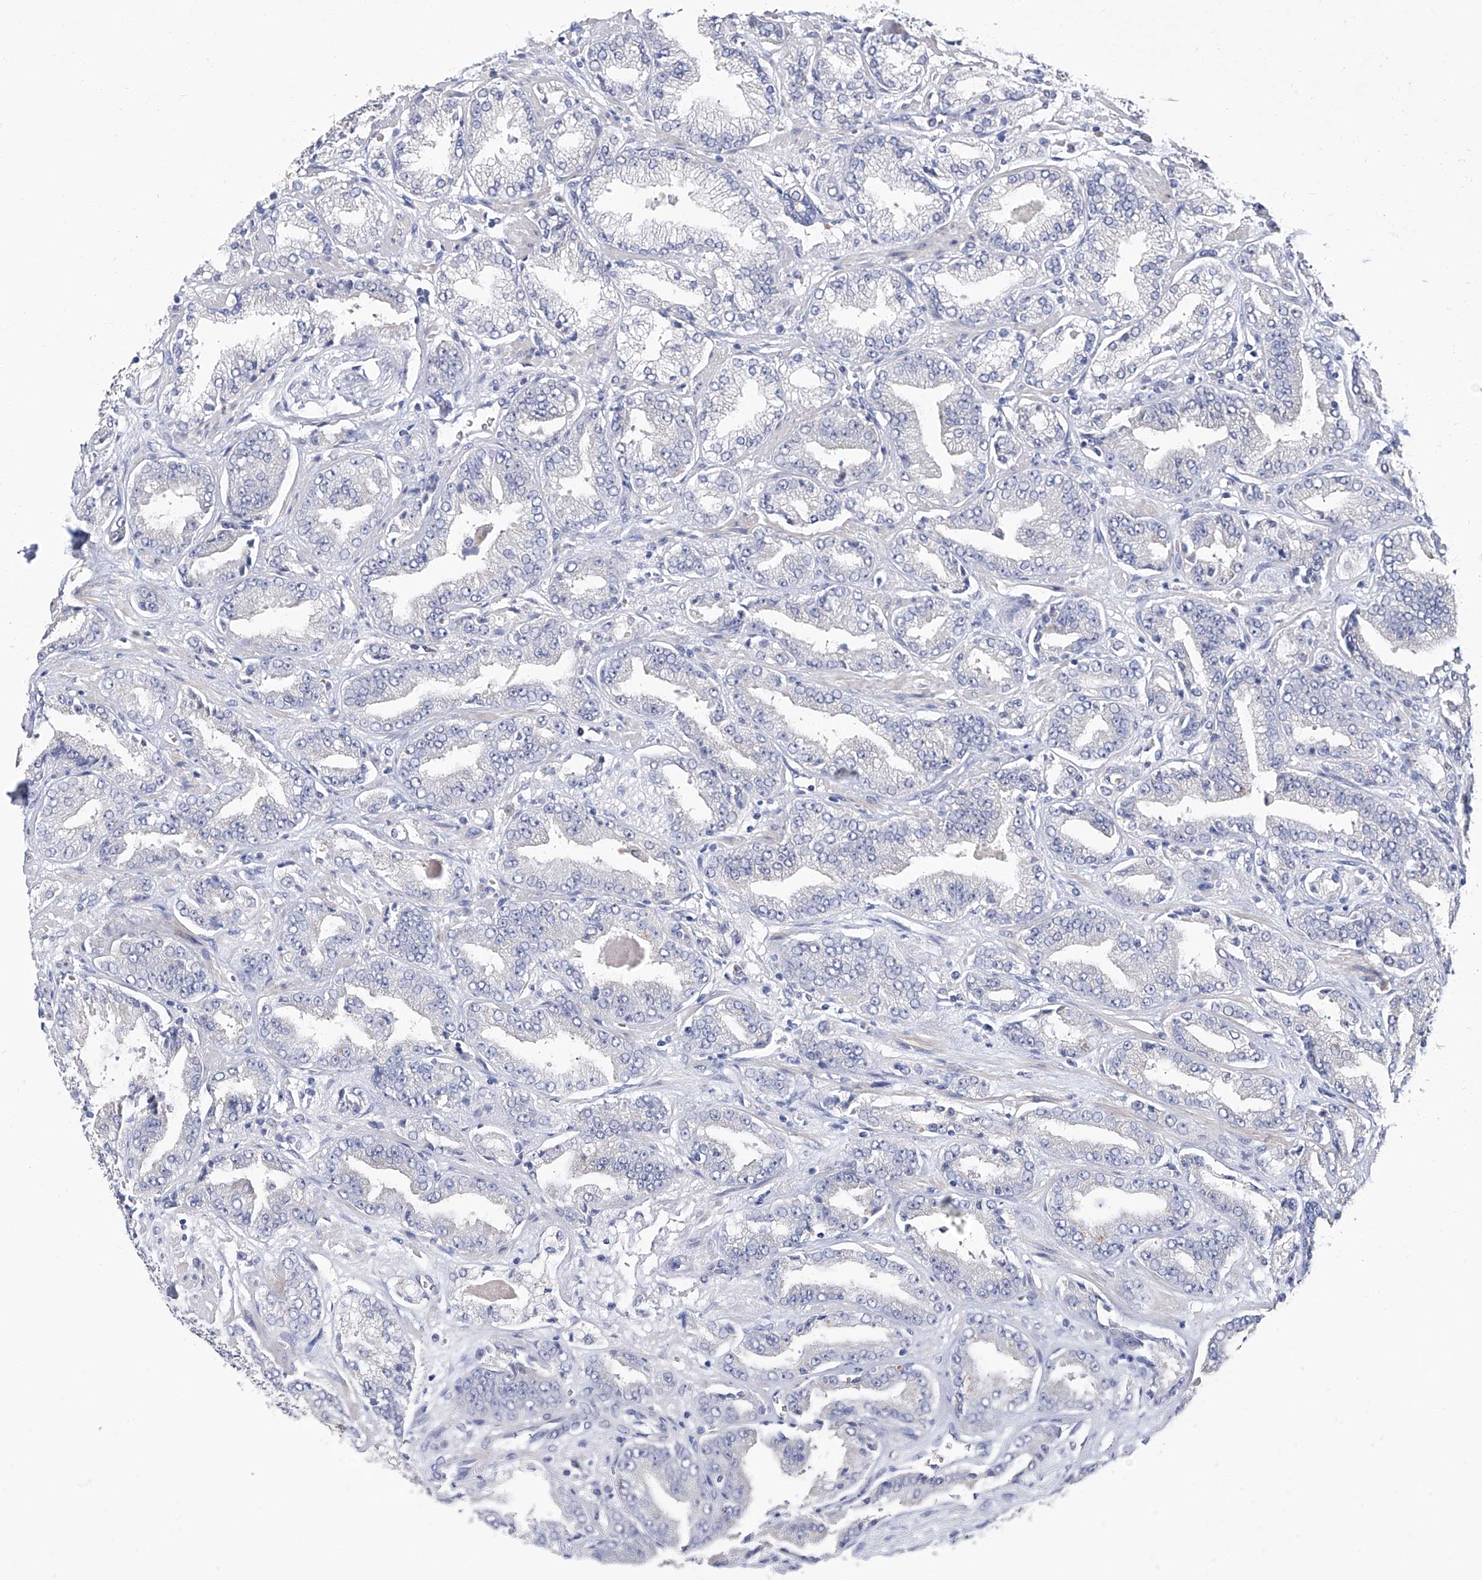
{"staining": {"intensity": "negative", "quantity": "none", "location": "none"}, "tissue": "prostate cancer", "cell_type": "Tumor cells", "image_type": "cancer", "snomed": [{"axis": "morphology", "description": "Adenocarcinoma, High grade"}, {"axis": "topography", "description": "Prostate"}], "caption": "Immunohistochemistry (IHC) micrograph of adenocarcinoma (high-grade) (prostate) stained for a protein (brown), which displays no expression in tumor cells. Brightfield microscopy of immunohistochemistry stained with DAB (3,3'-diaminobenzidine) (brown) and hematoxylin (blue), captured at high magnification.", "gene": "PARD3", "patient": {"sex": "male", "age": 71}}